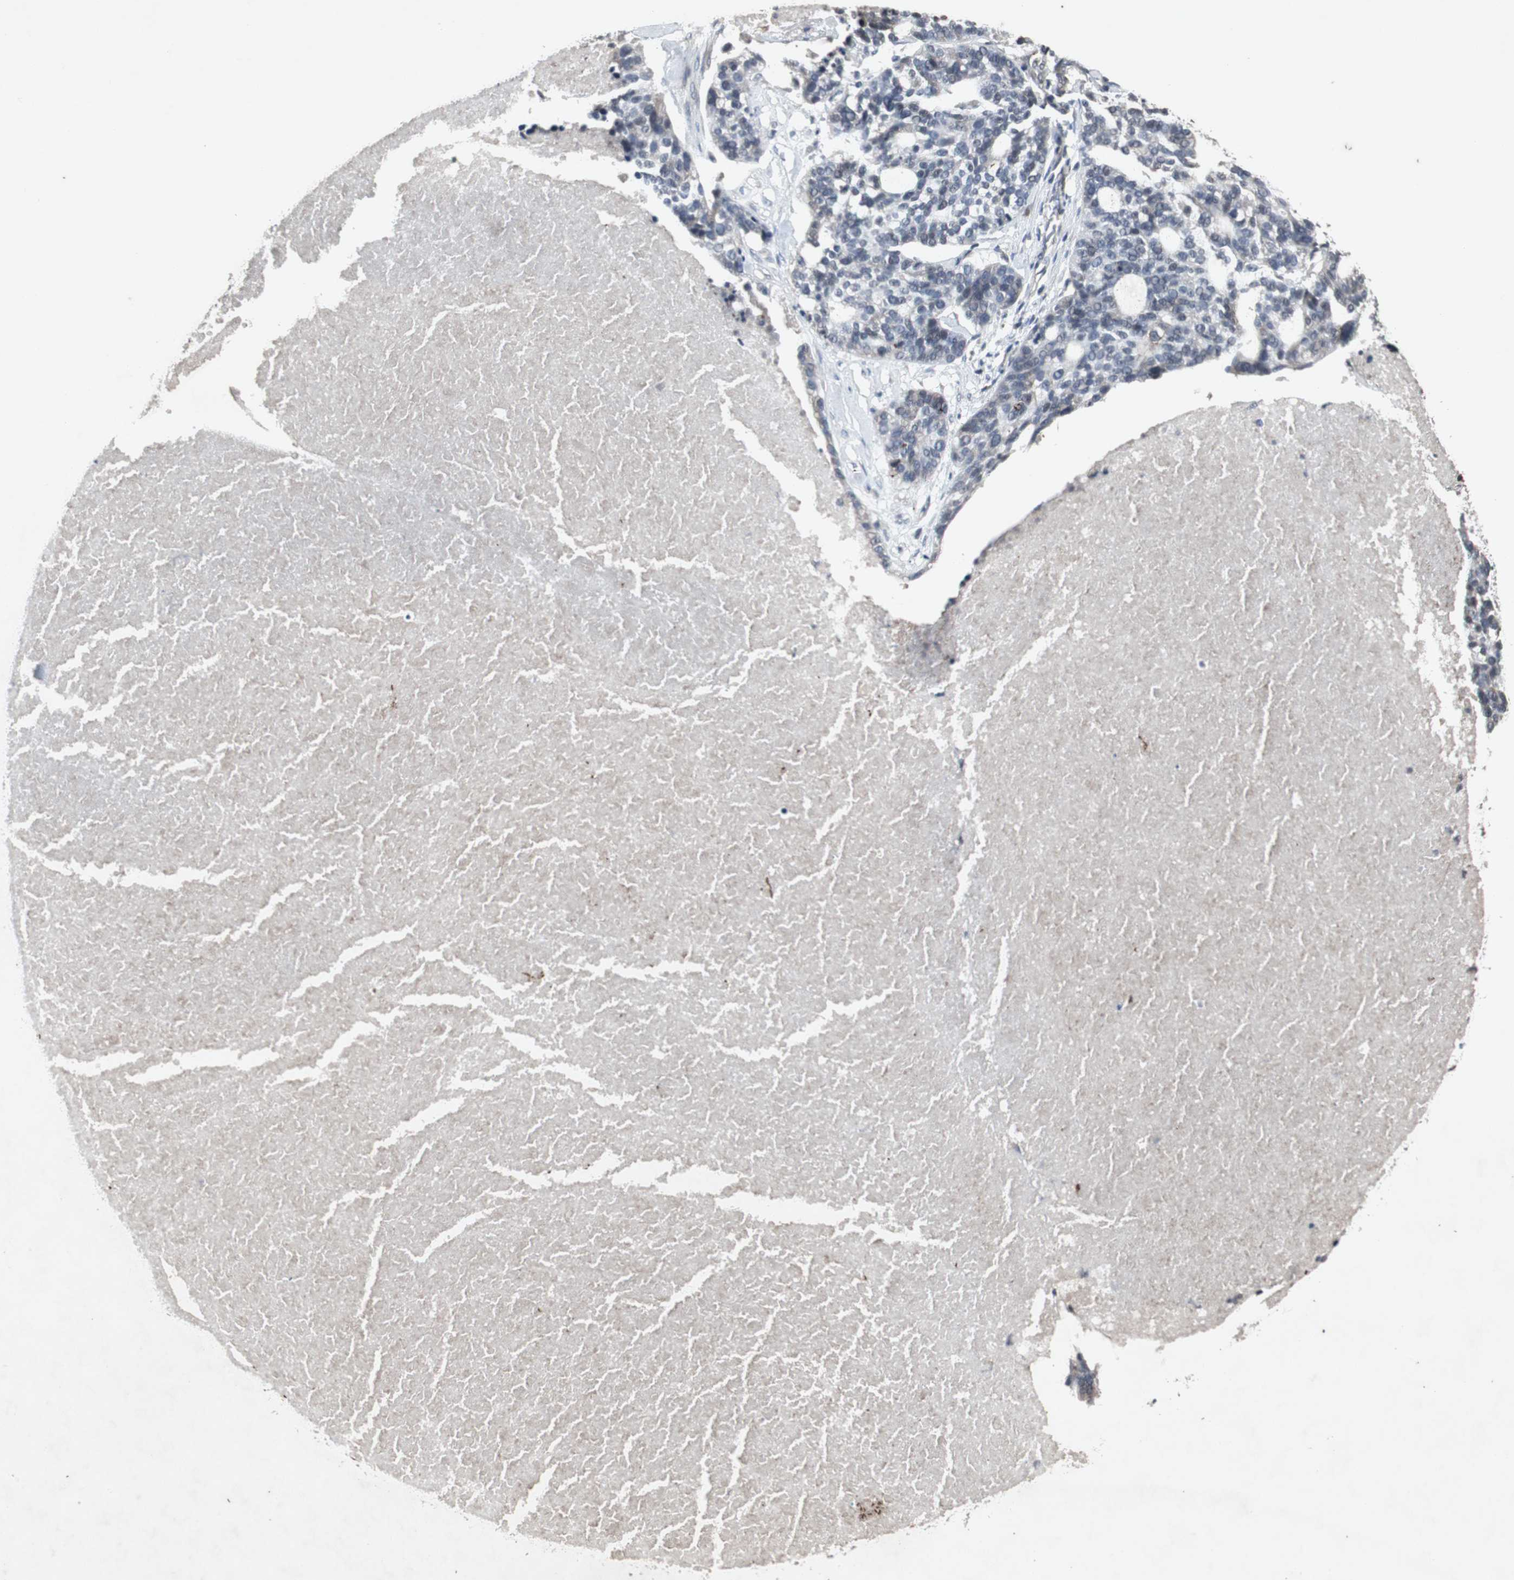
{"staining": {"intensity": "weak", "quantity": "<25%", "location": "cytoplasmic/membranous"}, "tissue": "ovarian cancer", "cell_type": "Tumor cells", "image_type": "cancer", "snomed": [{"axis": "morphology", "description": "Cystadenocarcinoma, serous, NOS"}, {"axis": "topography", "description": "Ovary"}], "caption": "A histopathology image of human ovarian cancer (serous cystadenocarcinoma) is negative for staining in tumor cells.", "gene": "CRADD", "patient": {"sex": "female", "age": 59}}